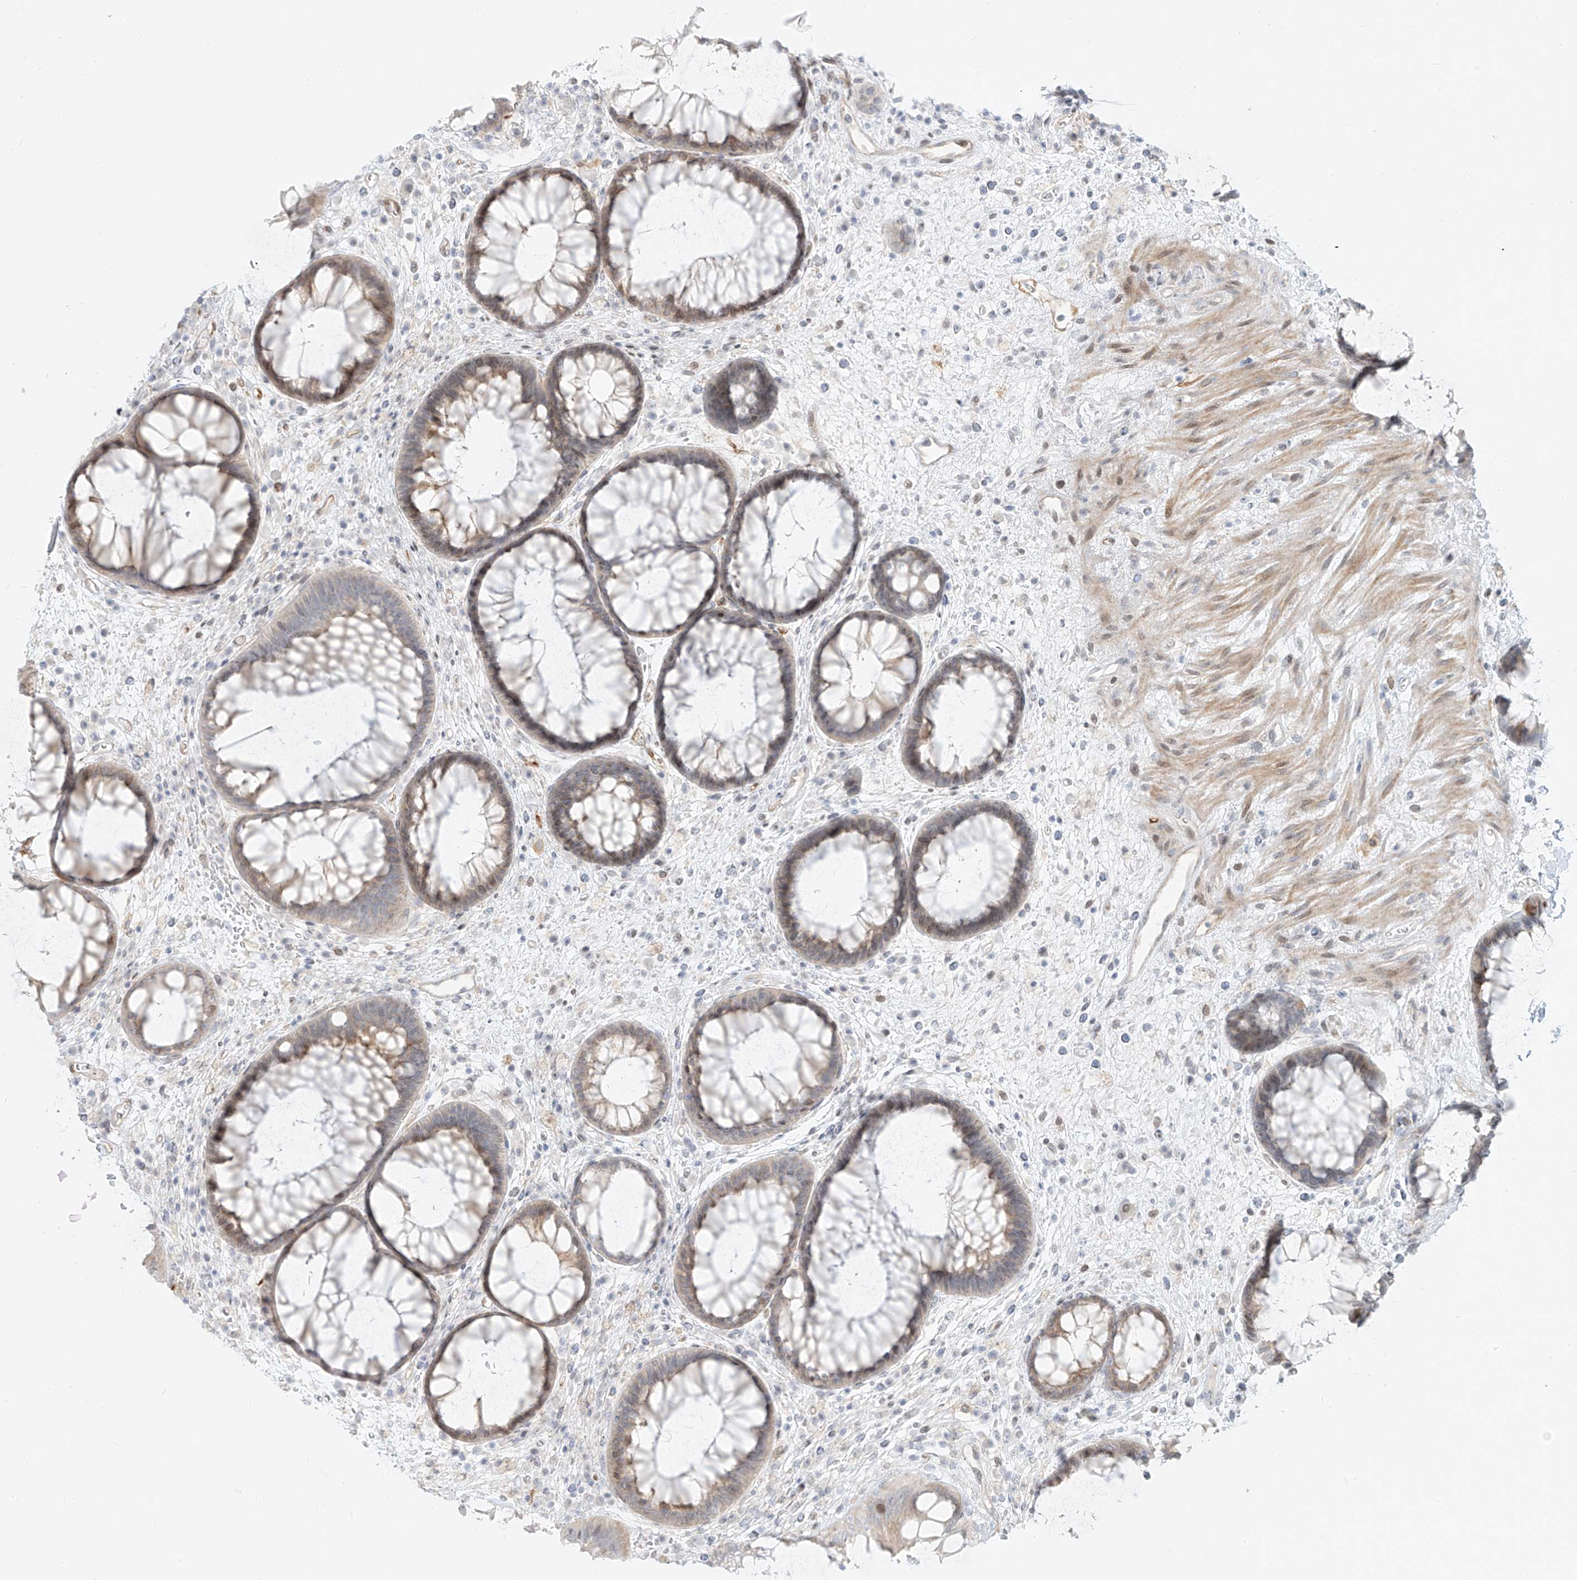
{"staining": {"intensity": "weak", "quantity": "25%-75%", "location": "cytoplasmic/membranous"}, "tissue": "rectum", "cell_type": "Glandular cells", "image_type": "normal", "snomed": [{"axis": "morphology", "description": "Normal tissue, NOS"}, {"axis": "topography", "description": "Rectum"}], "caption": "DAB (3,3'-diaminobenzidine) immunohistochemical staining of normal rectum exhibits weak cytoplasmic/membranous protein staining in about 25%-75% of glandular cells.", "gene": "NHSL1", "patient": {"sex": "male", "age": 51}}